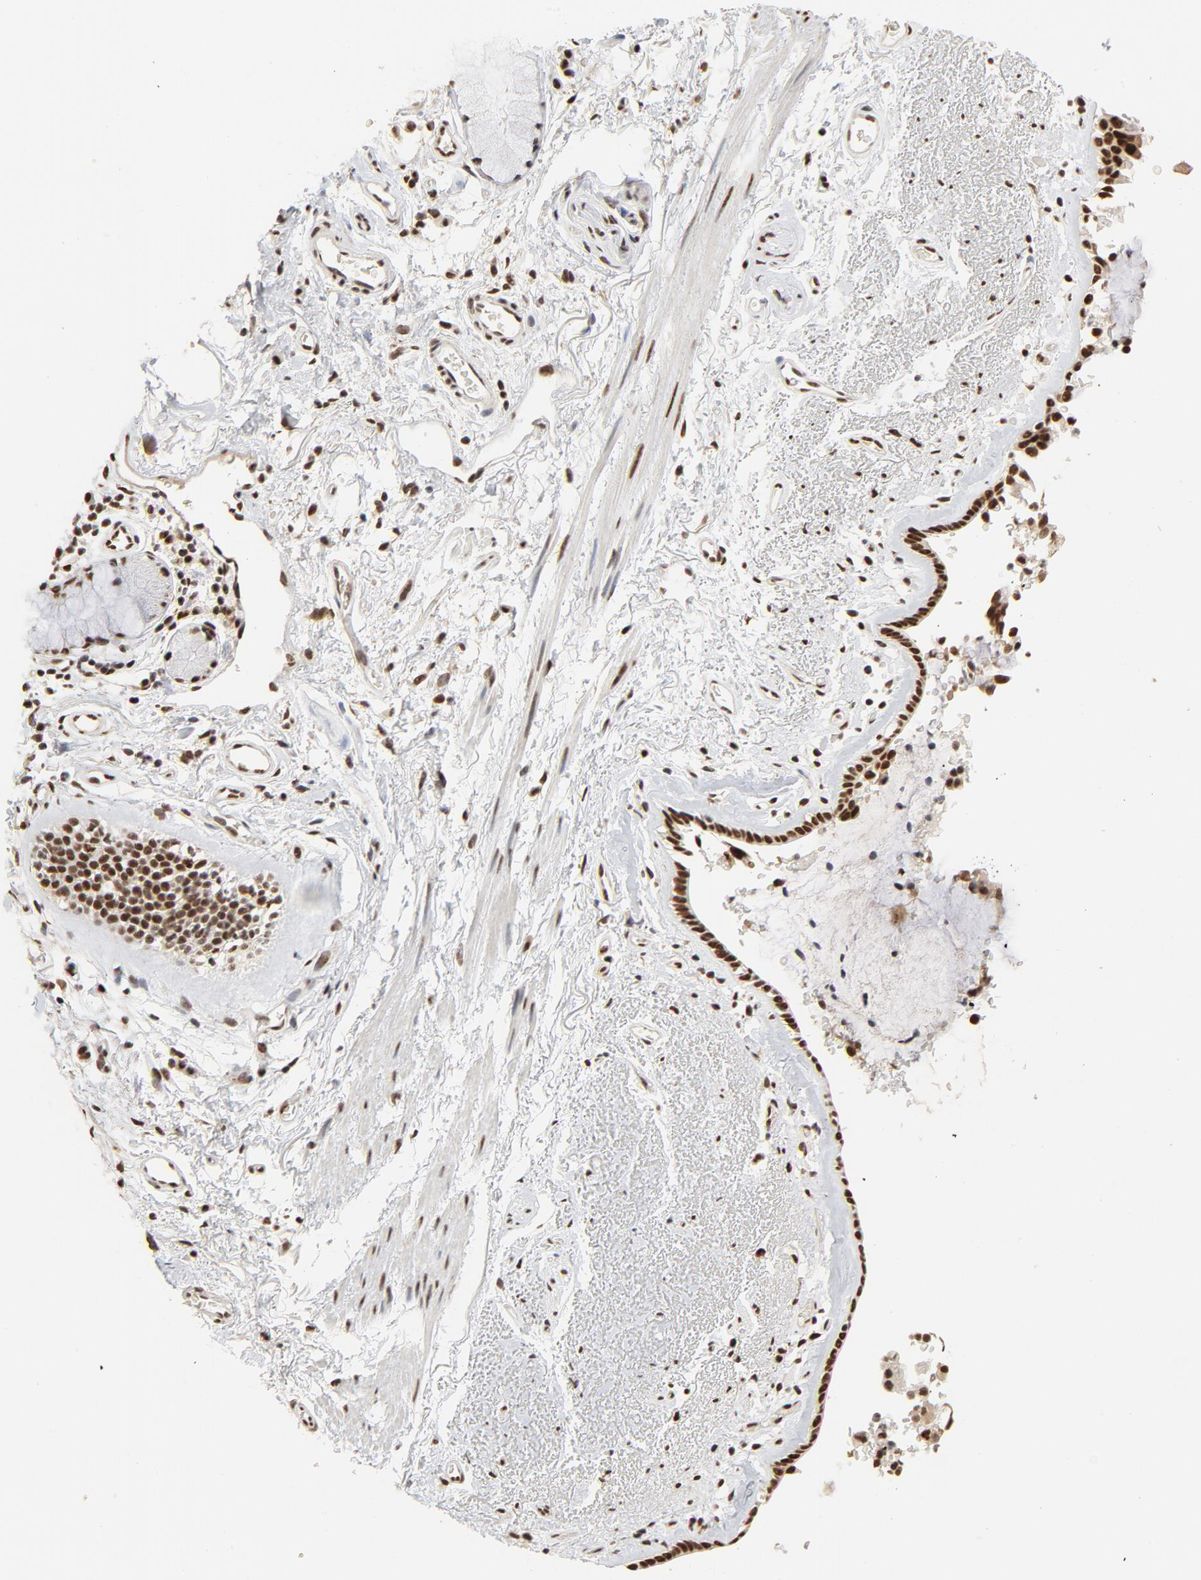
{"staining": {"intensity": "strong", "quantity": ">75%", "location": "cytoplasmic/membranous,nuclear"}, "tissue": "bronchus", "cell_type": "Respiratory epithelial cells", "image_type": "normal", "snomed": [{"axis": "morphology", "description": "Normal tissue, NOS"}, {"axis": "morphology", "description": "Adenocarcinoma, NOS"}, {"axis": "topography", "description": "Bronchus"}, {"axis": "topography", "description": "Lung"}], "caption": "High-power microscopy captured an immunohistochemistry image of normal bronchus, revealing strong cytoplasmic/membranous,nuclear expression in approximately >75% of respiratory epithelial cells.", "gene": "MRE11", "patient": {"sex": "male", "age": 71}}